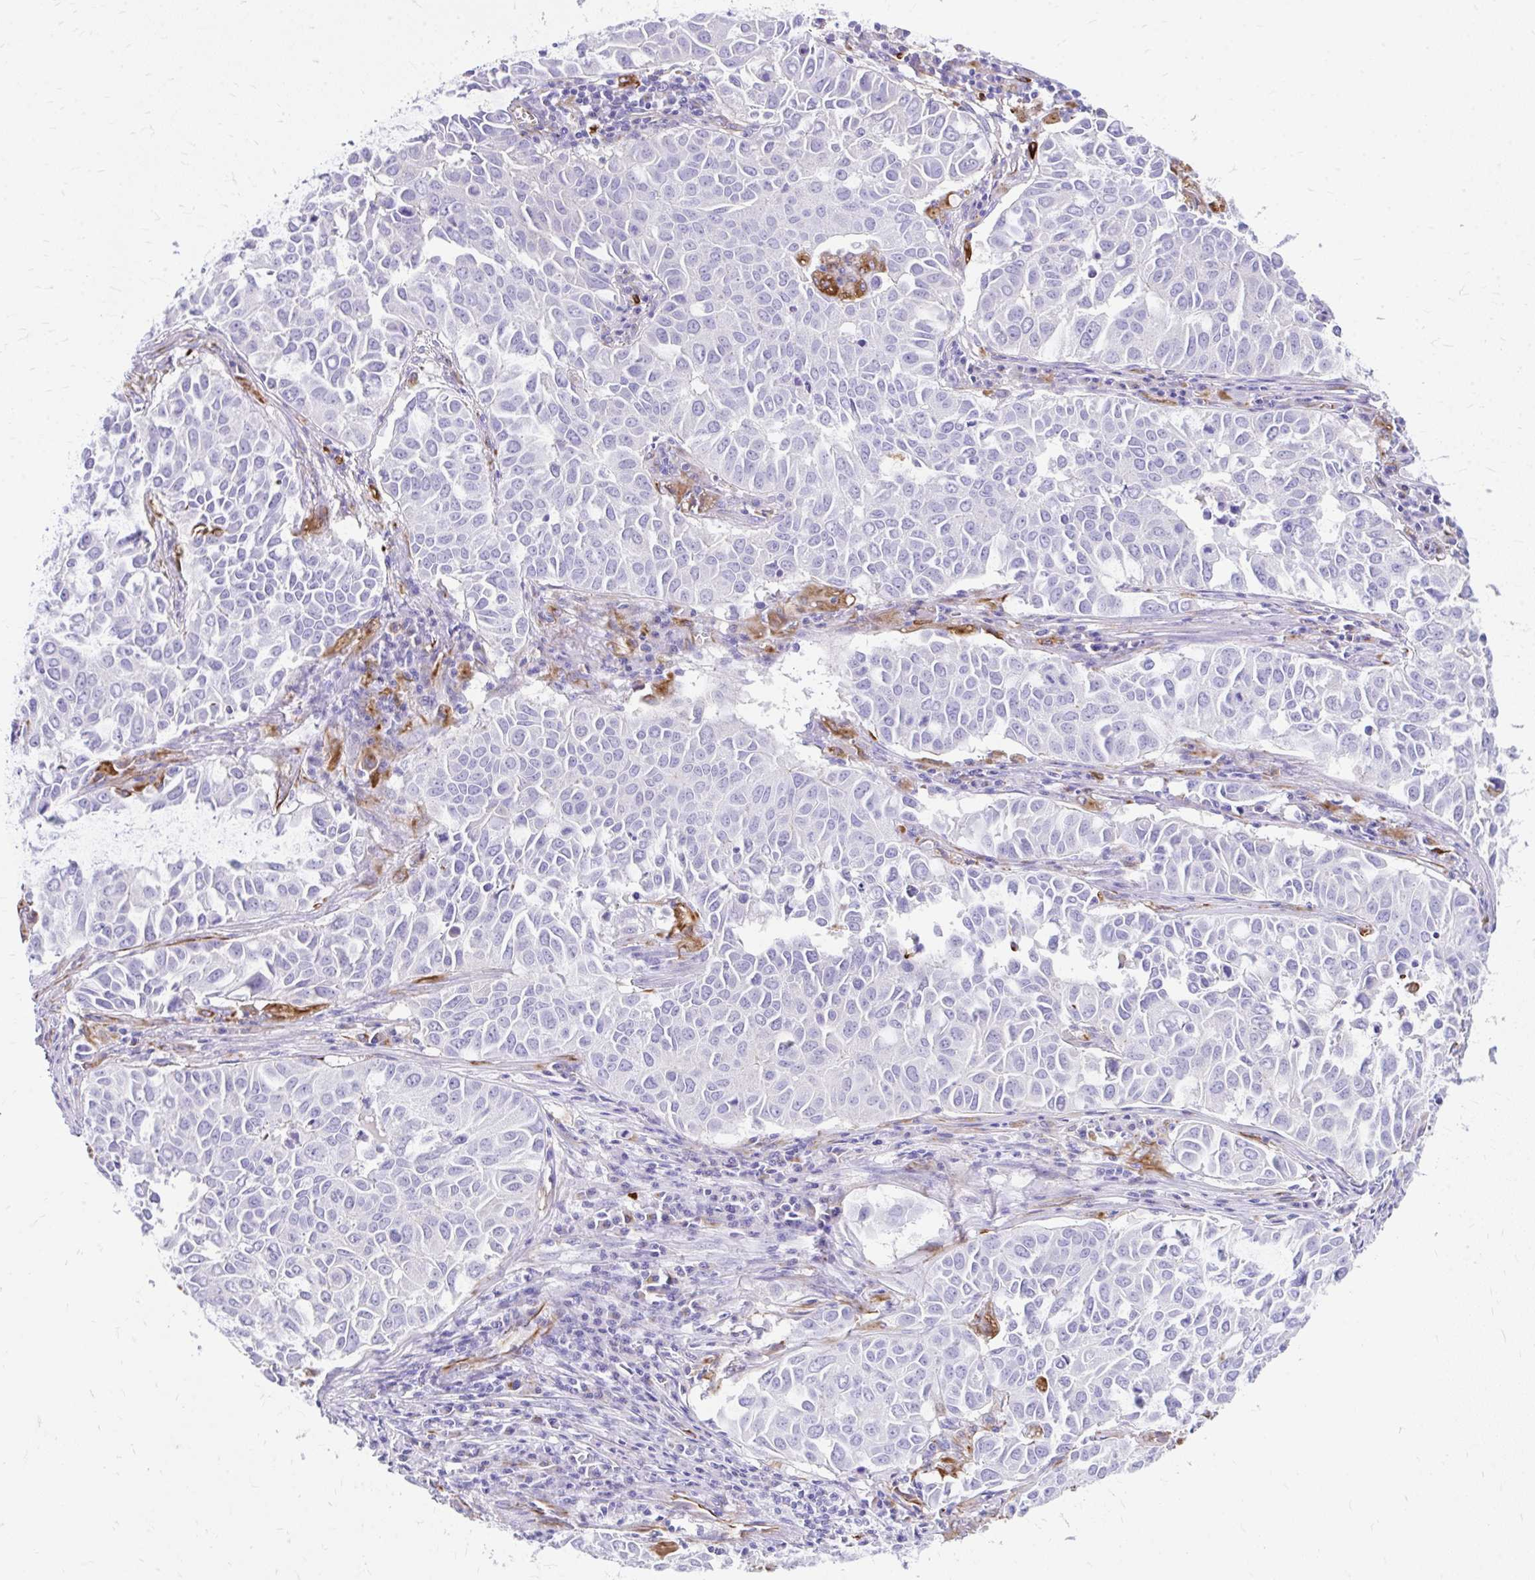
{"staining": {"intensity": "negative", "quantity": "none", "location": "none"}, "tissue": "lung cancer", "cell_type": "Tumor cells", "image_type": "cancer", "snomed": [{"axis": "morphology", "description": "Adenocarcinoma, NOS"}, {"axis": "topography", "description": "Lung"}], "caption": "DAB immunohistochemical staining of human lung cancer (adenocarcinoma) exhibits no significant positivity in tumor cells.", "gene": "ZNF699", "patient": {"sex": "female", "age": 50}}